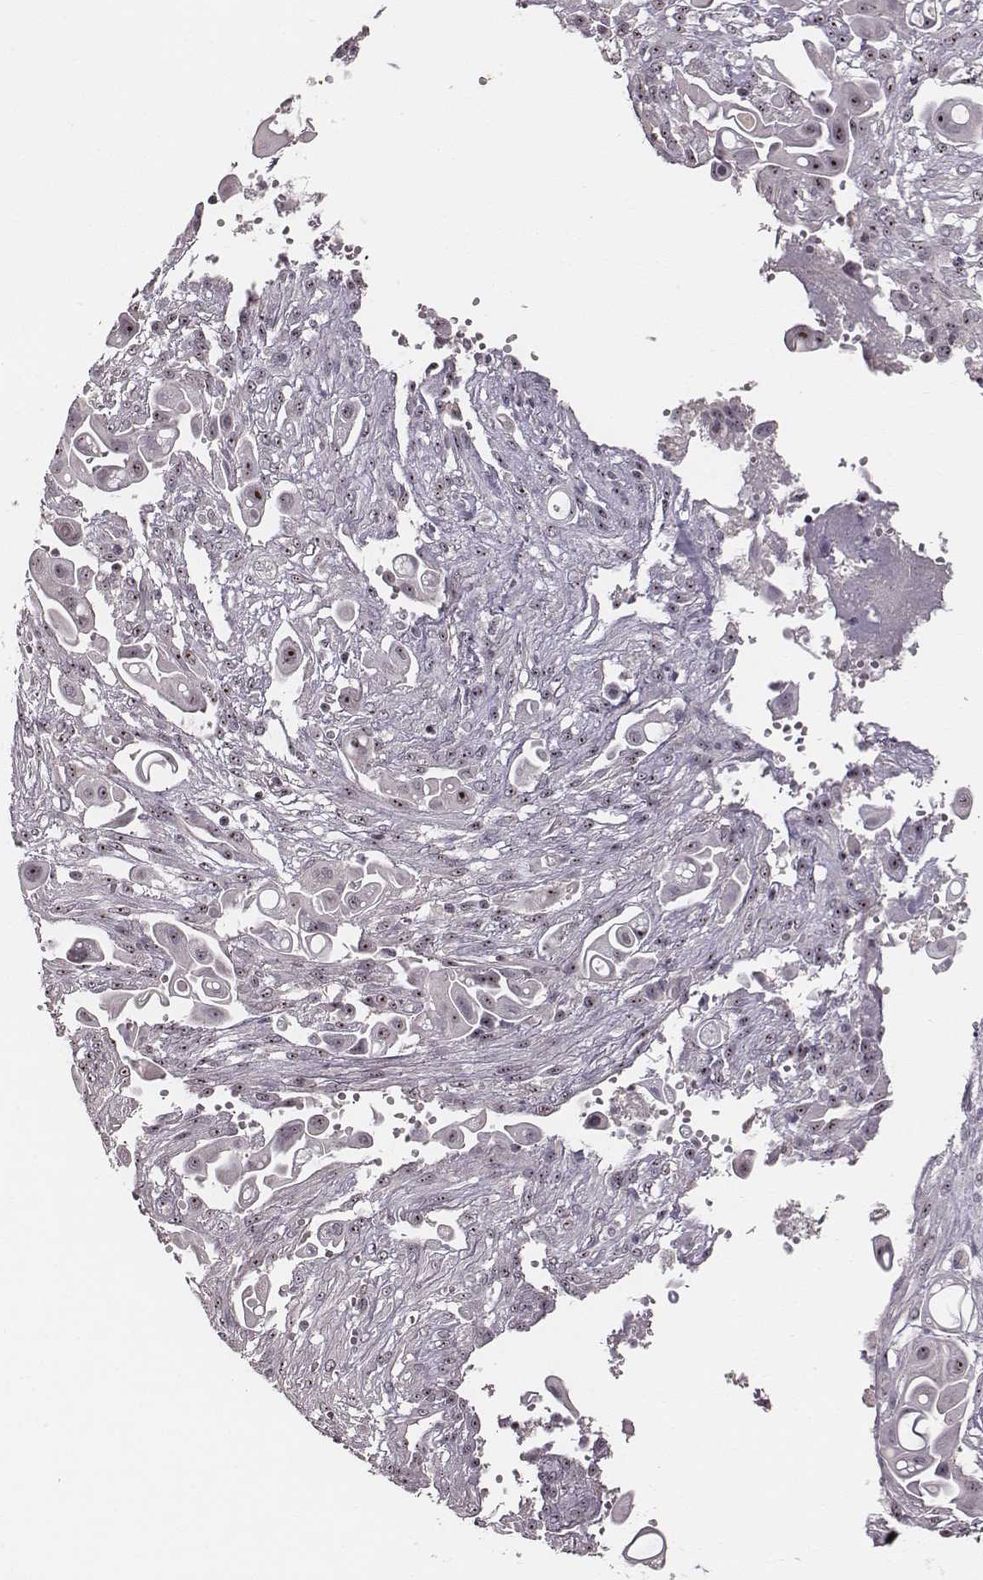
{"staining": {"intensity": "weak", "quantity": ">75%", "location": "nuclear"}, "tissue": "pancreatic cancer", "cell_type": "Tumor cells", "image_type": "cancer", "snomed": [{"axis": "morphology", "description": "Adenocarcinoma, NOS"}, {"axis": "topography", "description": "Pancreas"}], "caption": "Pancreatic cancer (adenocarcinoma) was stained to show a protein in brown. There is low levels of weak nuclear staining in approximately >75% of tumor cells.", "gene": "NOP56", "patient": {"sex": "male", "age": 50}}